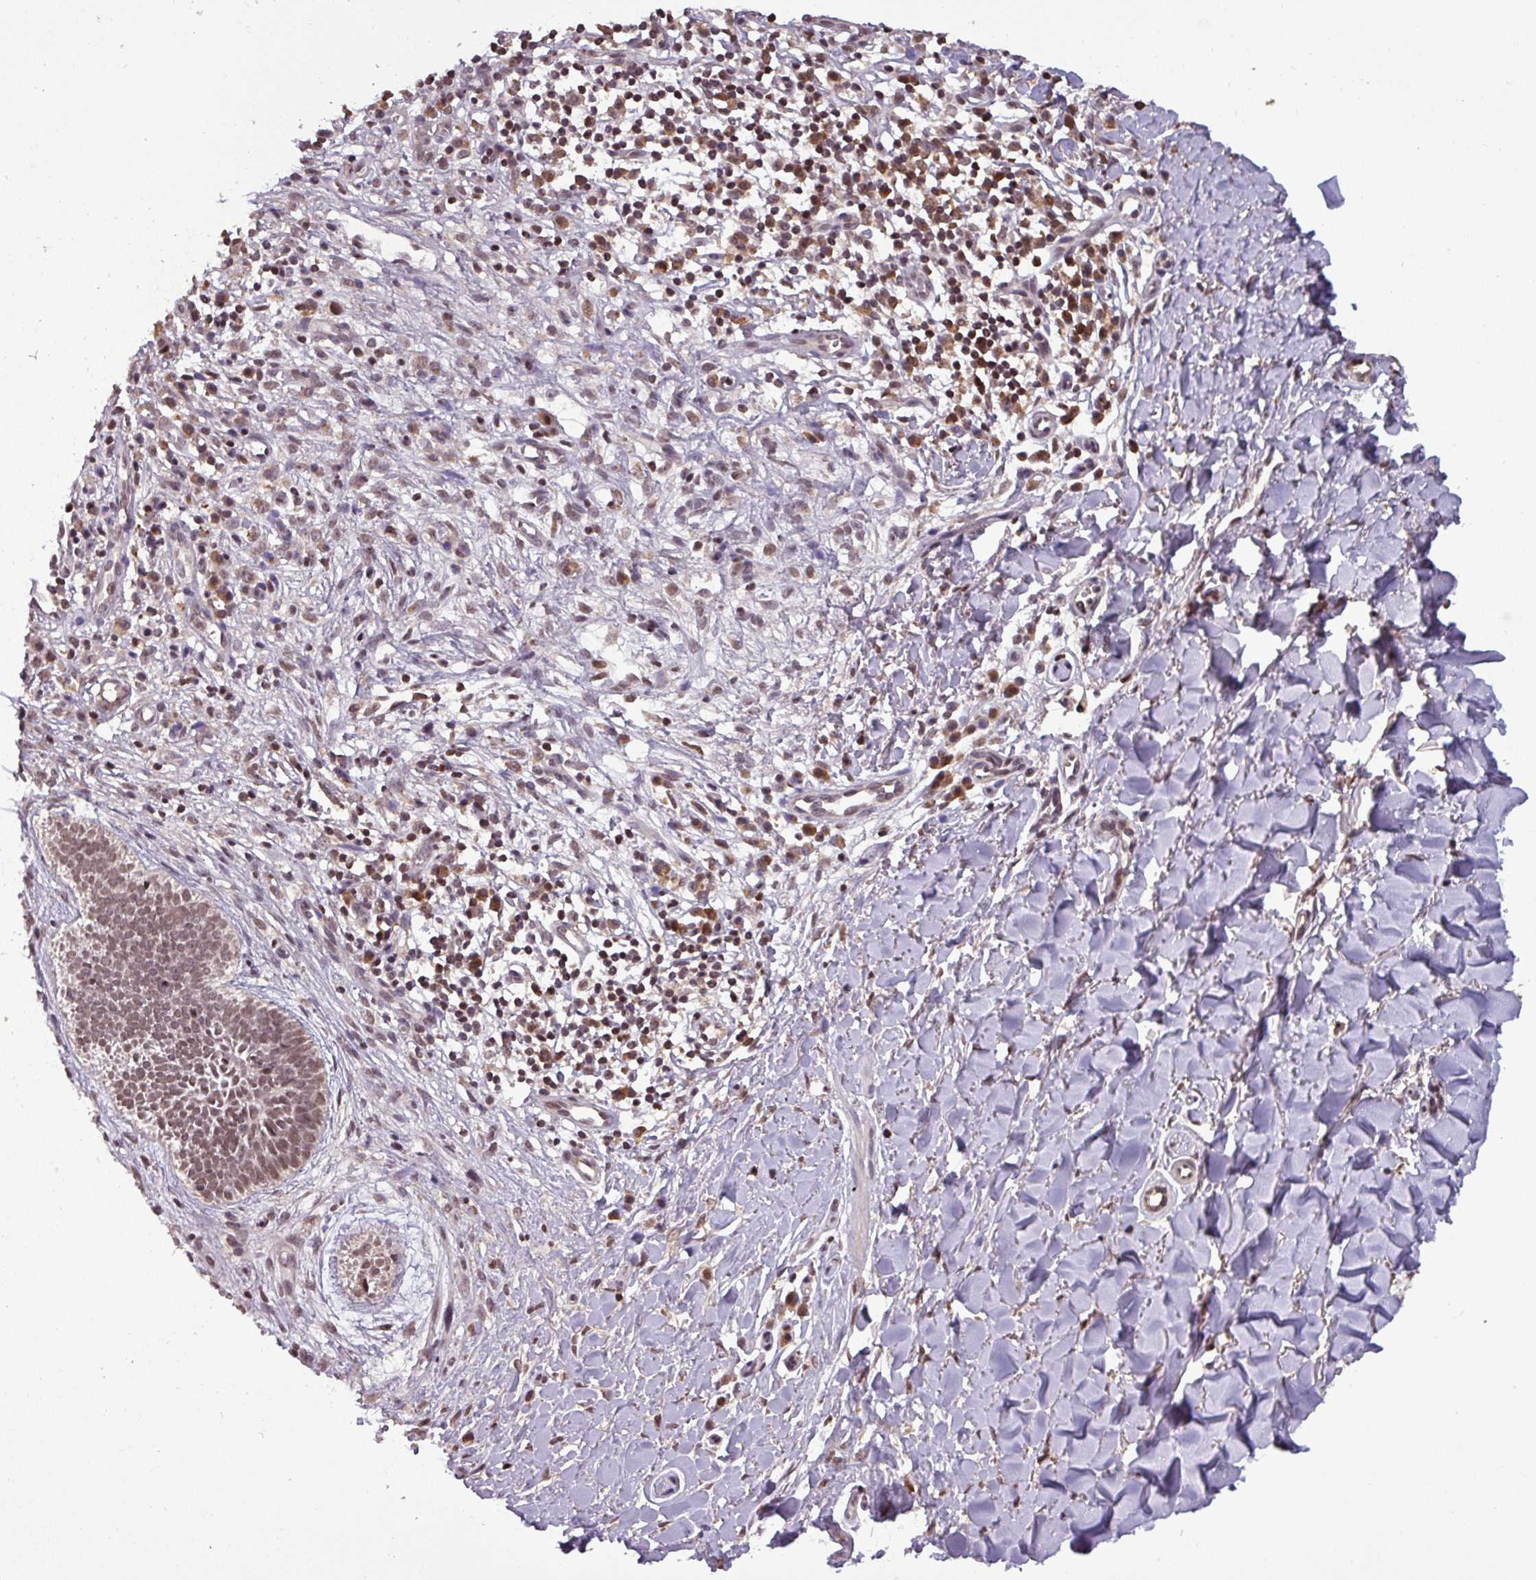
{"staining": {"intensity": "moderate", "quantity": "25%-75%", "location": "nuclear"}, "tissue": "skin cancer", "cell_type": "Tumor cells", "image_type": "cancer", "snomed": [{"axis": "morphology", "description": "Basal cell carcinoma"}, {"axis": "topography", "description": "Skin"}], "caption": "Immunohistochemical staining of human skin basal cell carcinoma displays moderate nuclear protein positivity in about 25%-75% of tumor cells. (DAB = brown stain, brightfield microscopy at high magnification).", "gene": "NOB1", "patient": {"sex": "male", "age": 49}}